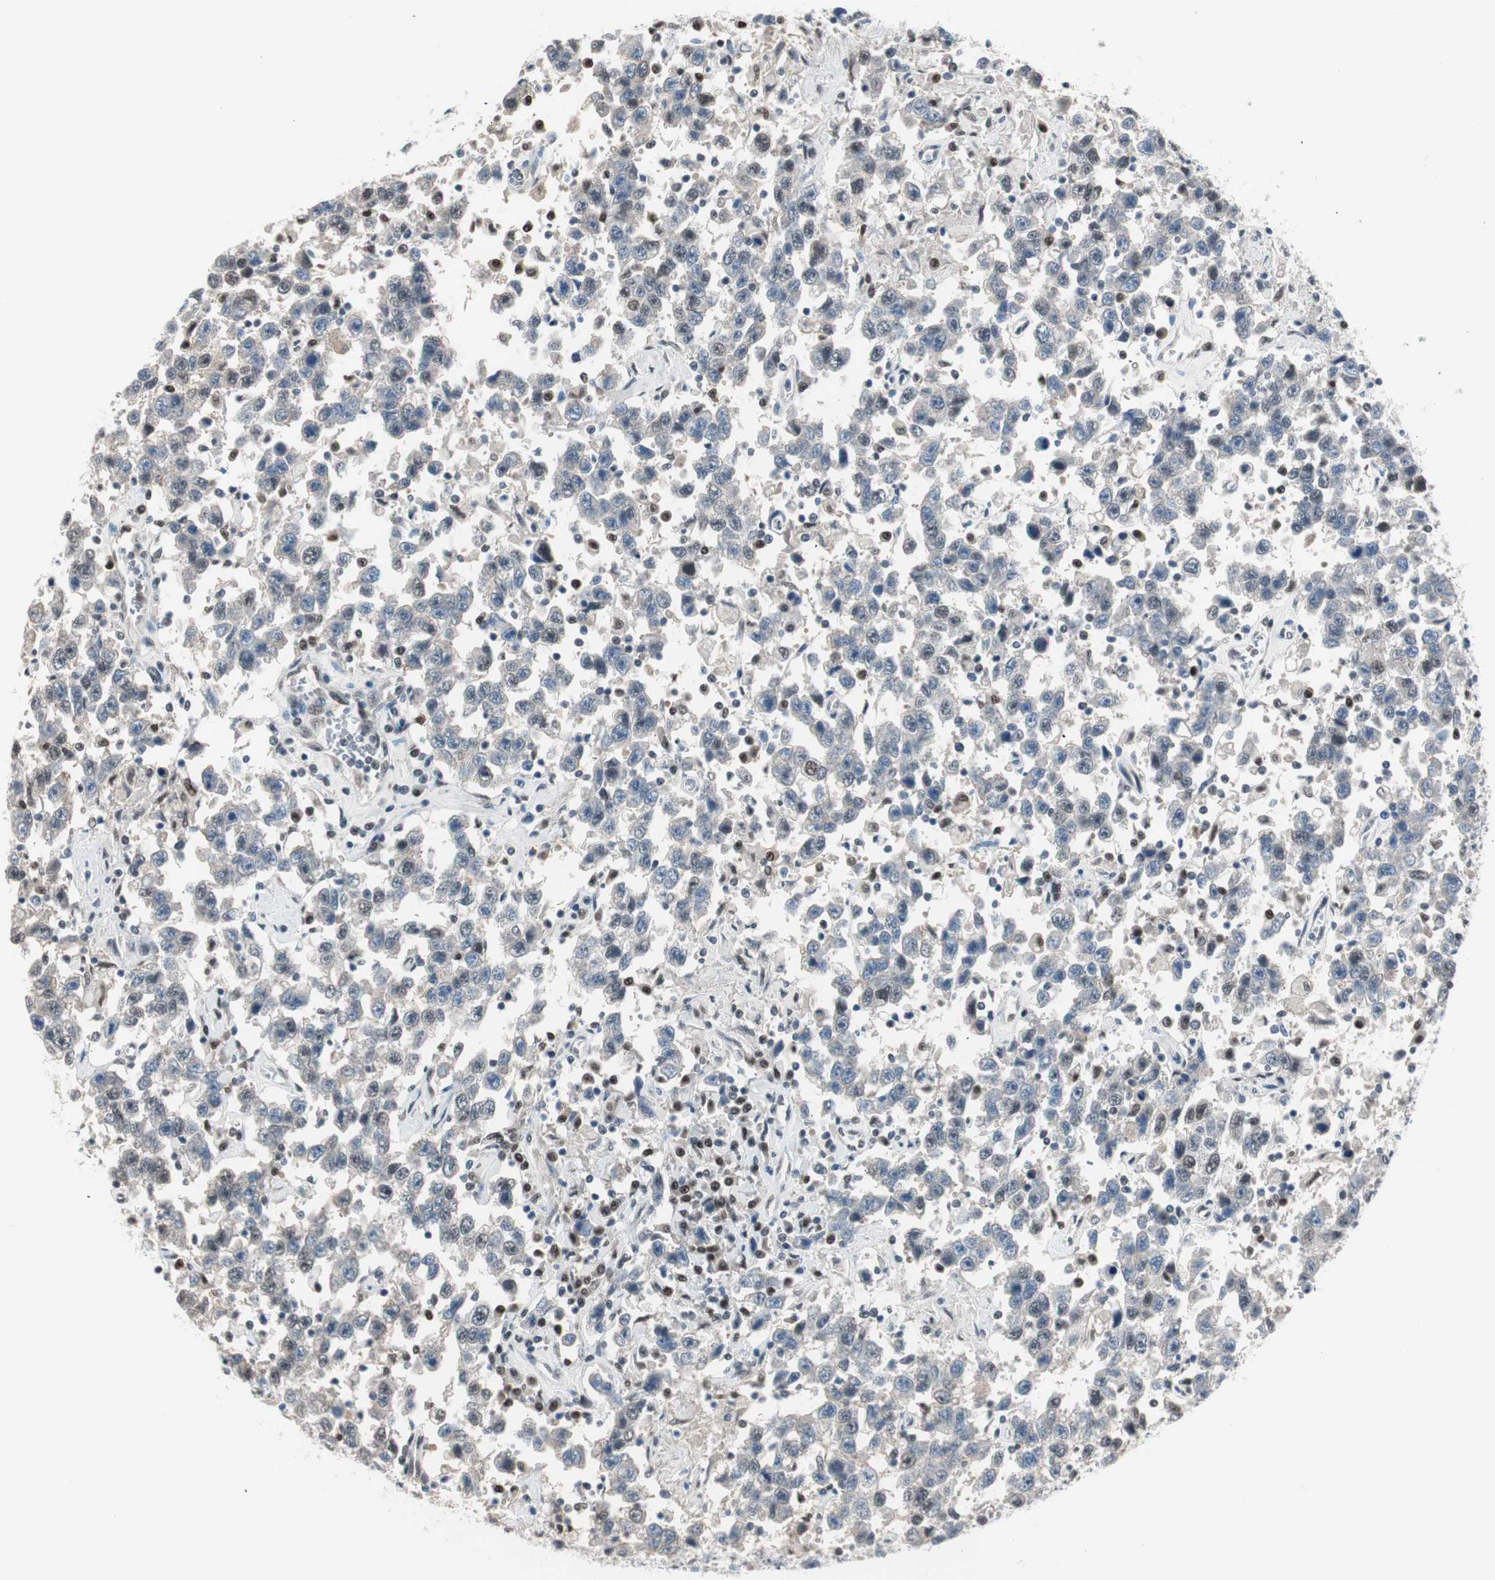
{"staining": {"intensity": "negative", "quantity": "none", "location": "none"}, "tissue": "testis cancer", "cell_type": "Tumor cells", "image_type": "cancer", "snomed": [{"axis": "morphology", "description": "Seminoma, NOS"}, {"axis": "topography", "description": "Testis"}], "caption": "This is an immunohistochemistry (IHC) histopathology image of testis seminoma. There is no staining in tumor cells.", "gene": "LONP2", "patient": {"sex": "male", "age": 41}}